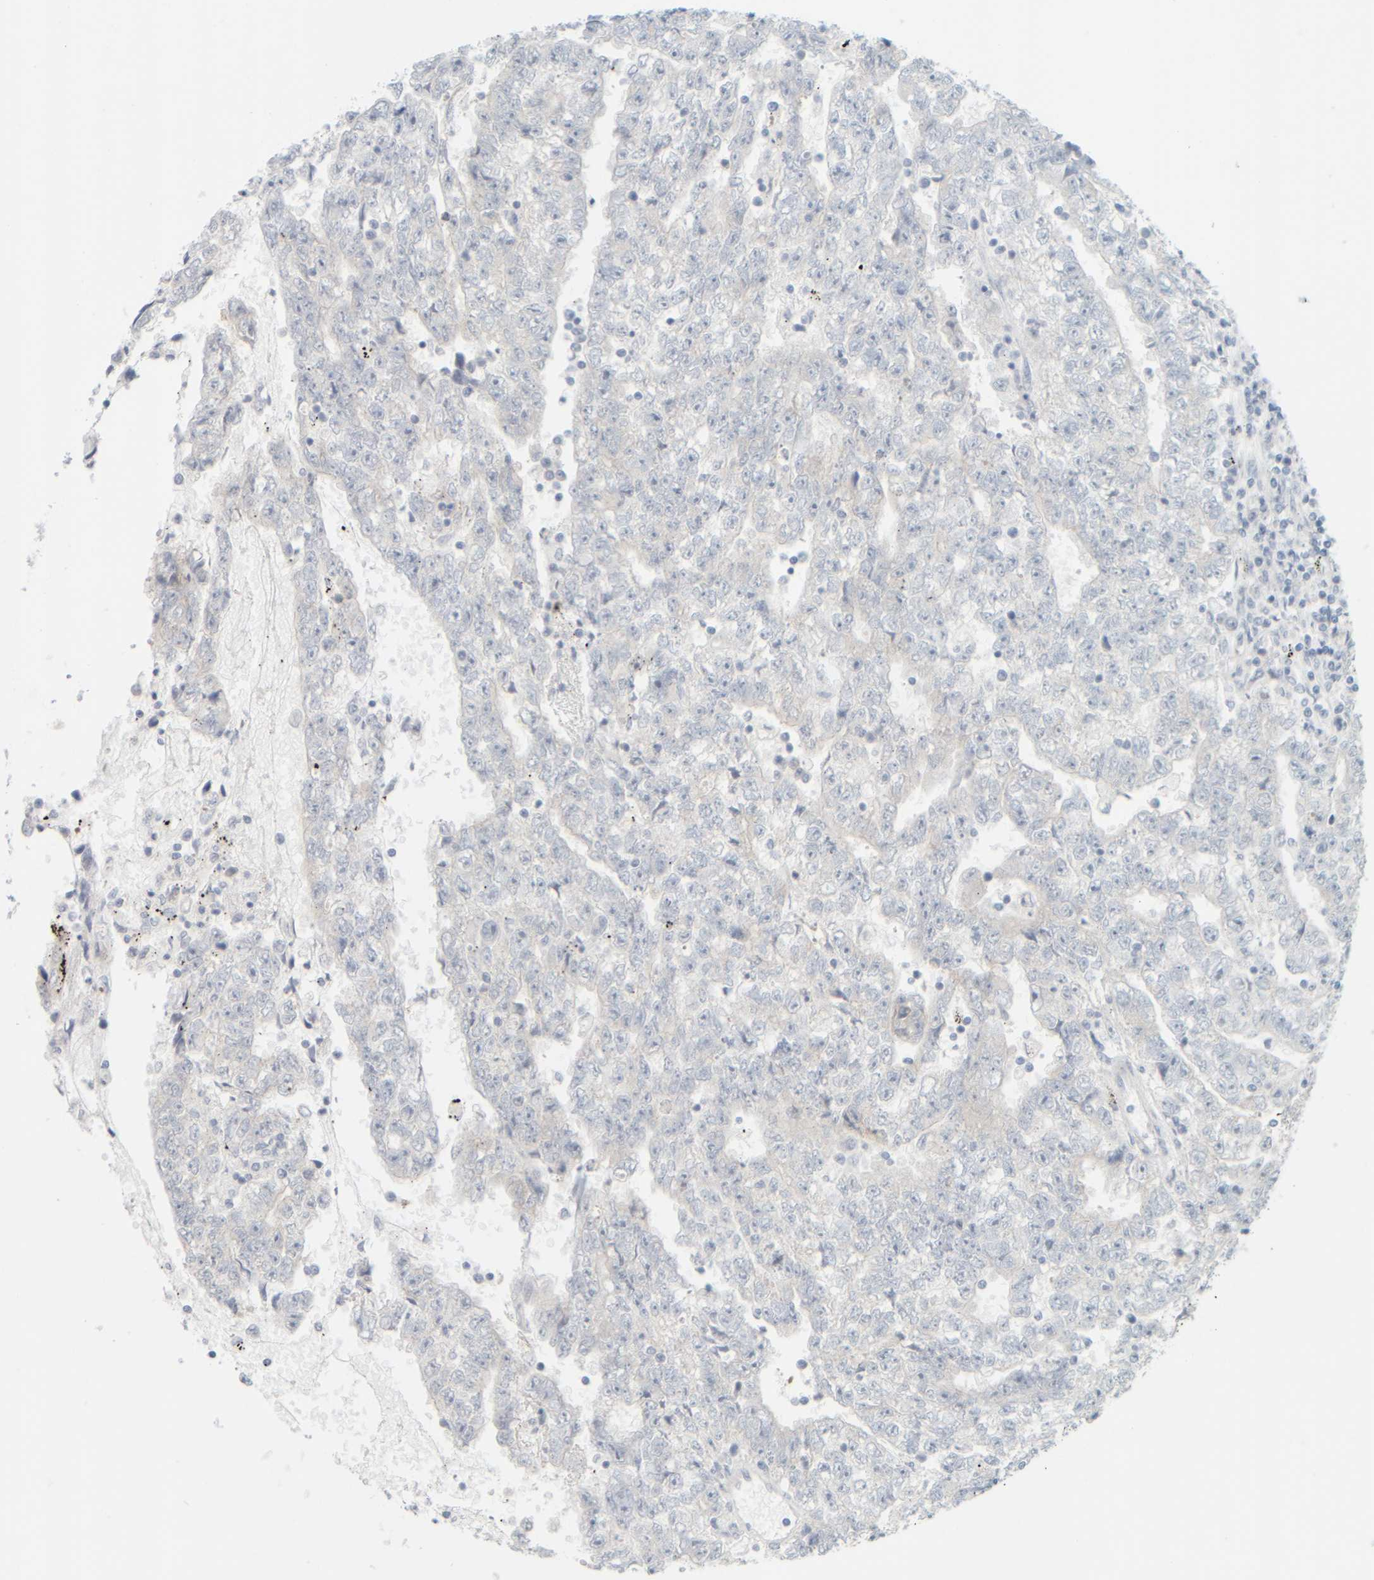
{"staining": {"intensity": "negative", "quantity": "none", "location": "none"}, "tissue": "testis cancer", "cell_type": "Tumor cells", "image_type": "cancer", "snomed": [{"axis": "morphology", "description": "Carcinoma, Embryonal, NOS"}, {"axis": "topography", "description": "Testis"}], "caption": "Protein analysis of embryonal carcinoma (testis) shows no significant expression in tumor cells.", "gene": "PTGES3L-AARSD1", "patient": {"sex": "male", "age": 25}}